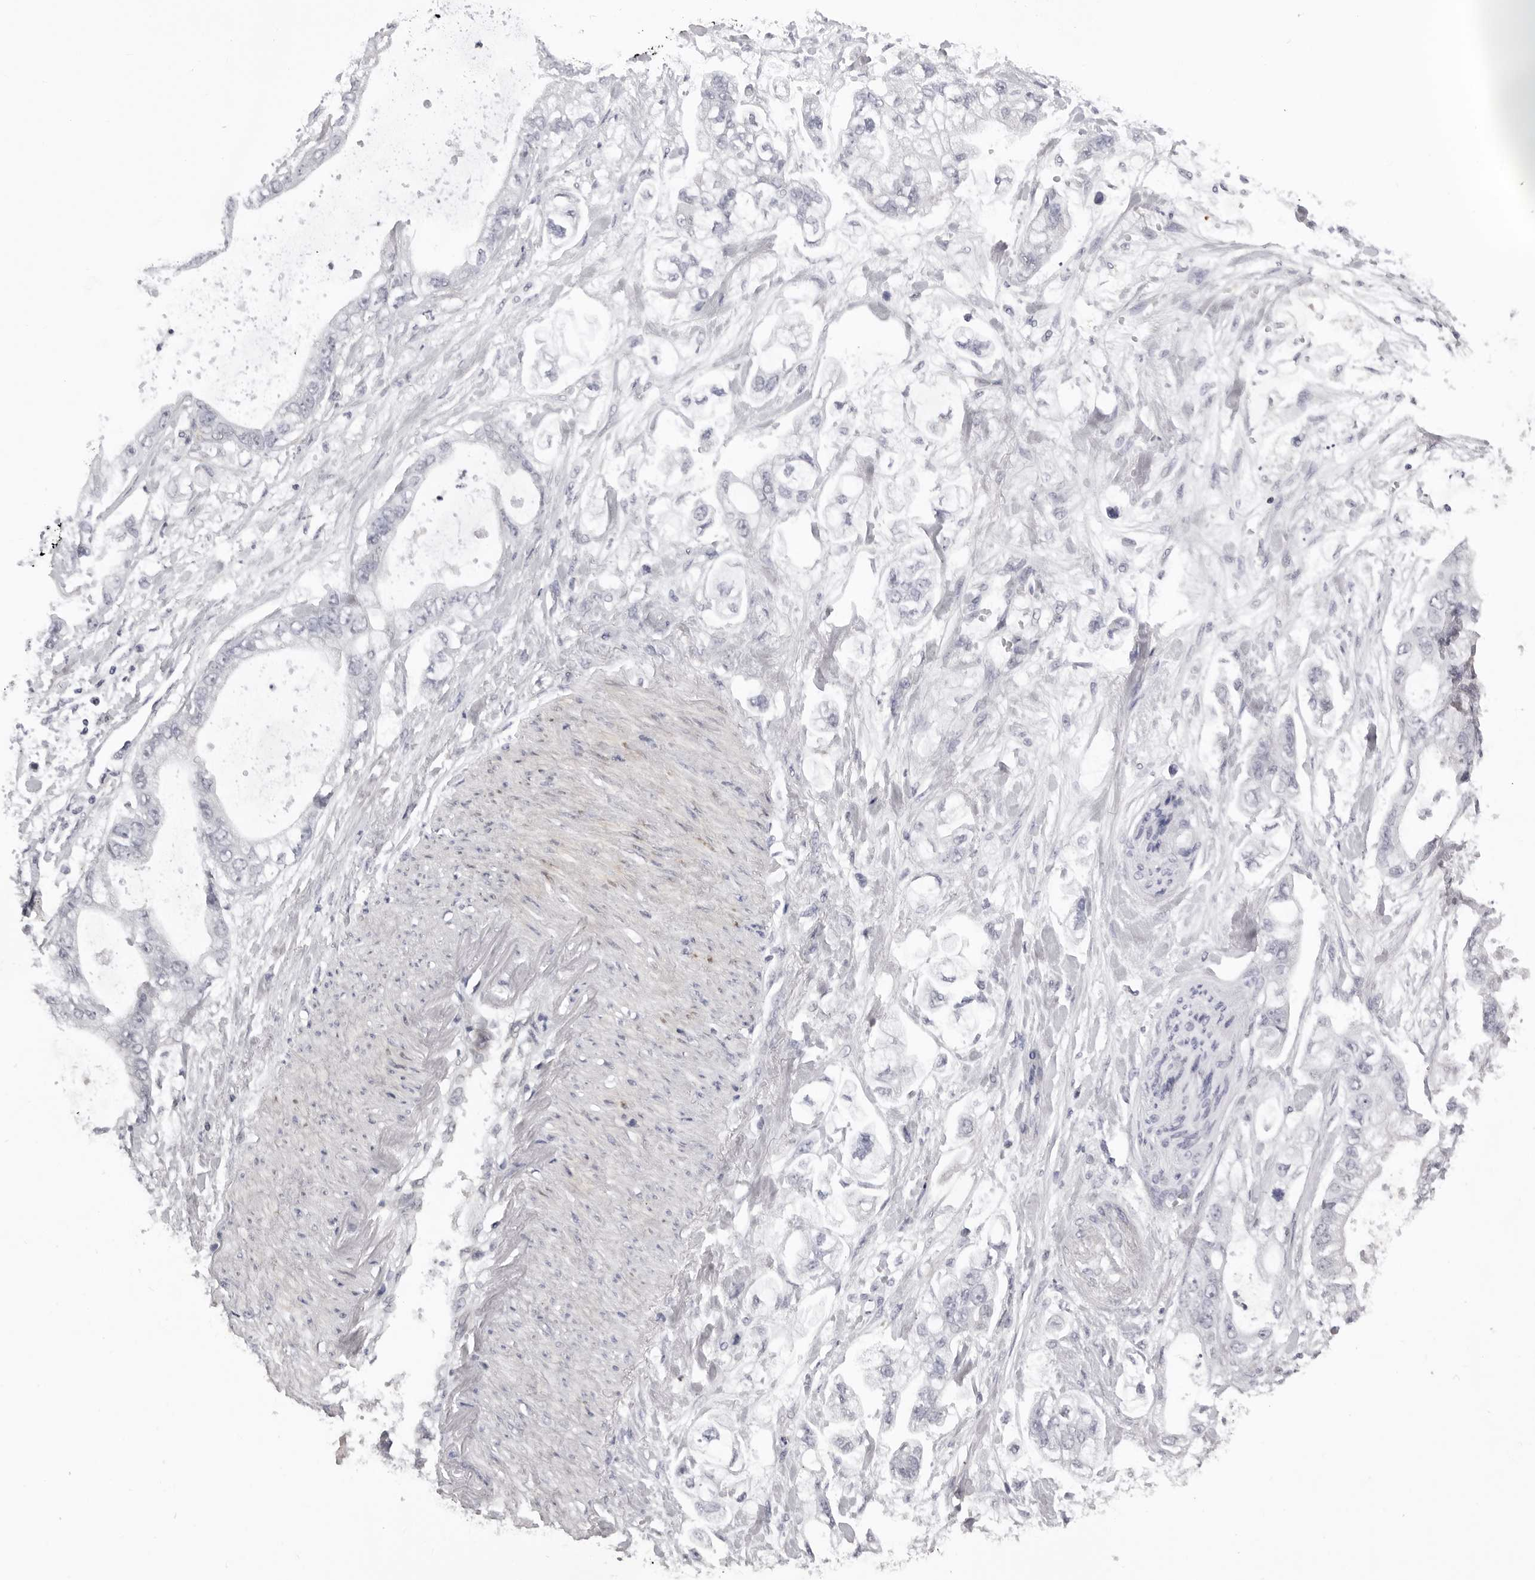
{"staining": {"intensity": "negative", "quantity": "none", "location": "none"}, "tissue": "stomach cancer", "cell_type": "Tumor cells", "image_type": "cancer", "snomed": [{"axis": "morphology", "description": "Normal tissue, NOS"}, {"axis": "morphology", "description": "Adenocarcinoma, NOS"}, {"axis": "topography", "description": "Stomach"}], "caption": "Image shows no significant protein expression in tumor cells of stomach cancer (adenocarcinoma).", "gene": "SUGCT", "patient": {"sex": "male", "age": 62}}